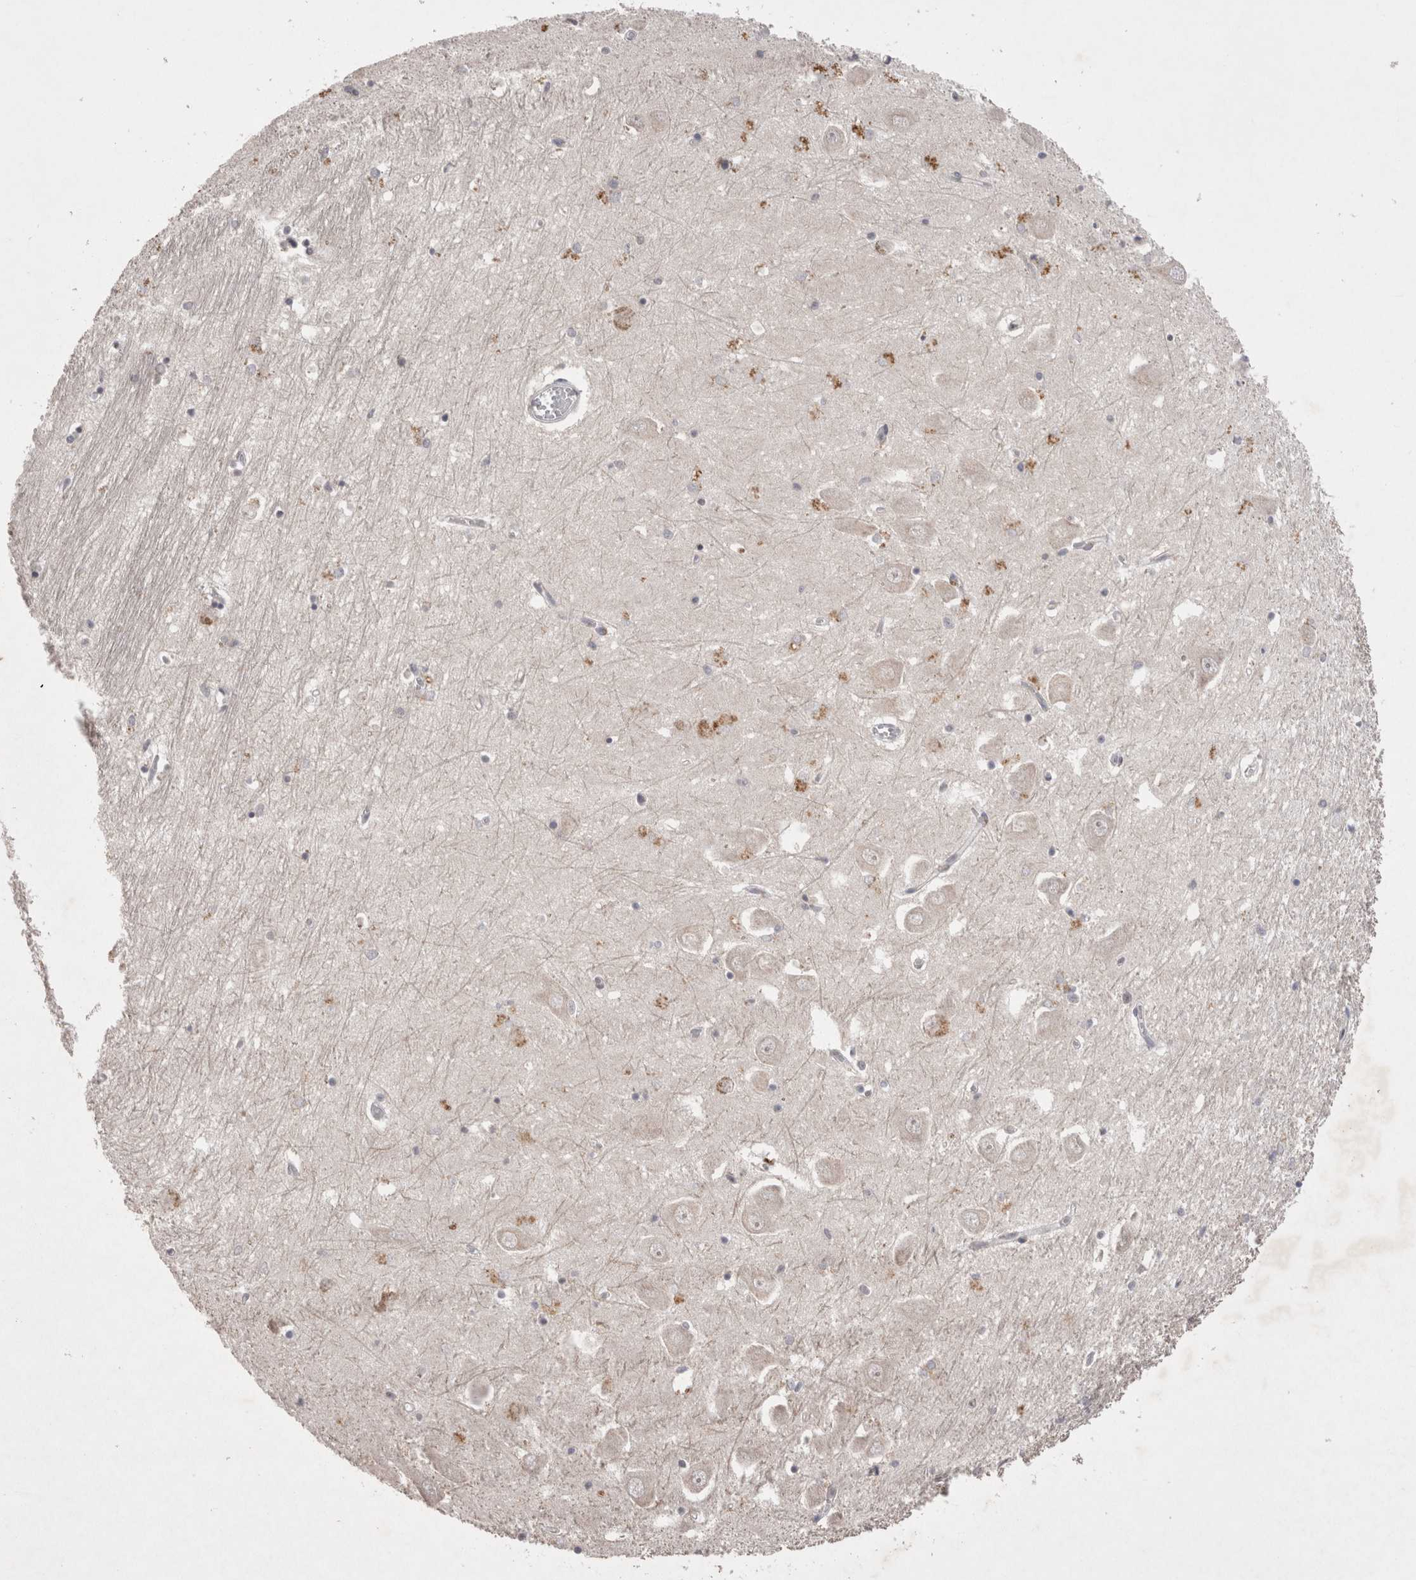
{"staining": {"intensity": "negative", "quantity": "none", "location": "none"}, "tissue": "hippocampus", "cell_type": "Glial cells", "image_type": "normal", "snomed": [{"axis": "morphology", "description": "Normal tissue, NOS"}, {"axis": "topography", "description": "Hippocampus"}], "caption": "A high-resolution histopathology image shows IHC staining of normal hippocampus, which exhibits no significant positivity in glial cells.", "gene": "LYVE1", "patient": {"sex": "male", "age": 70}}